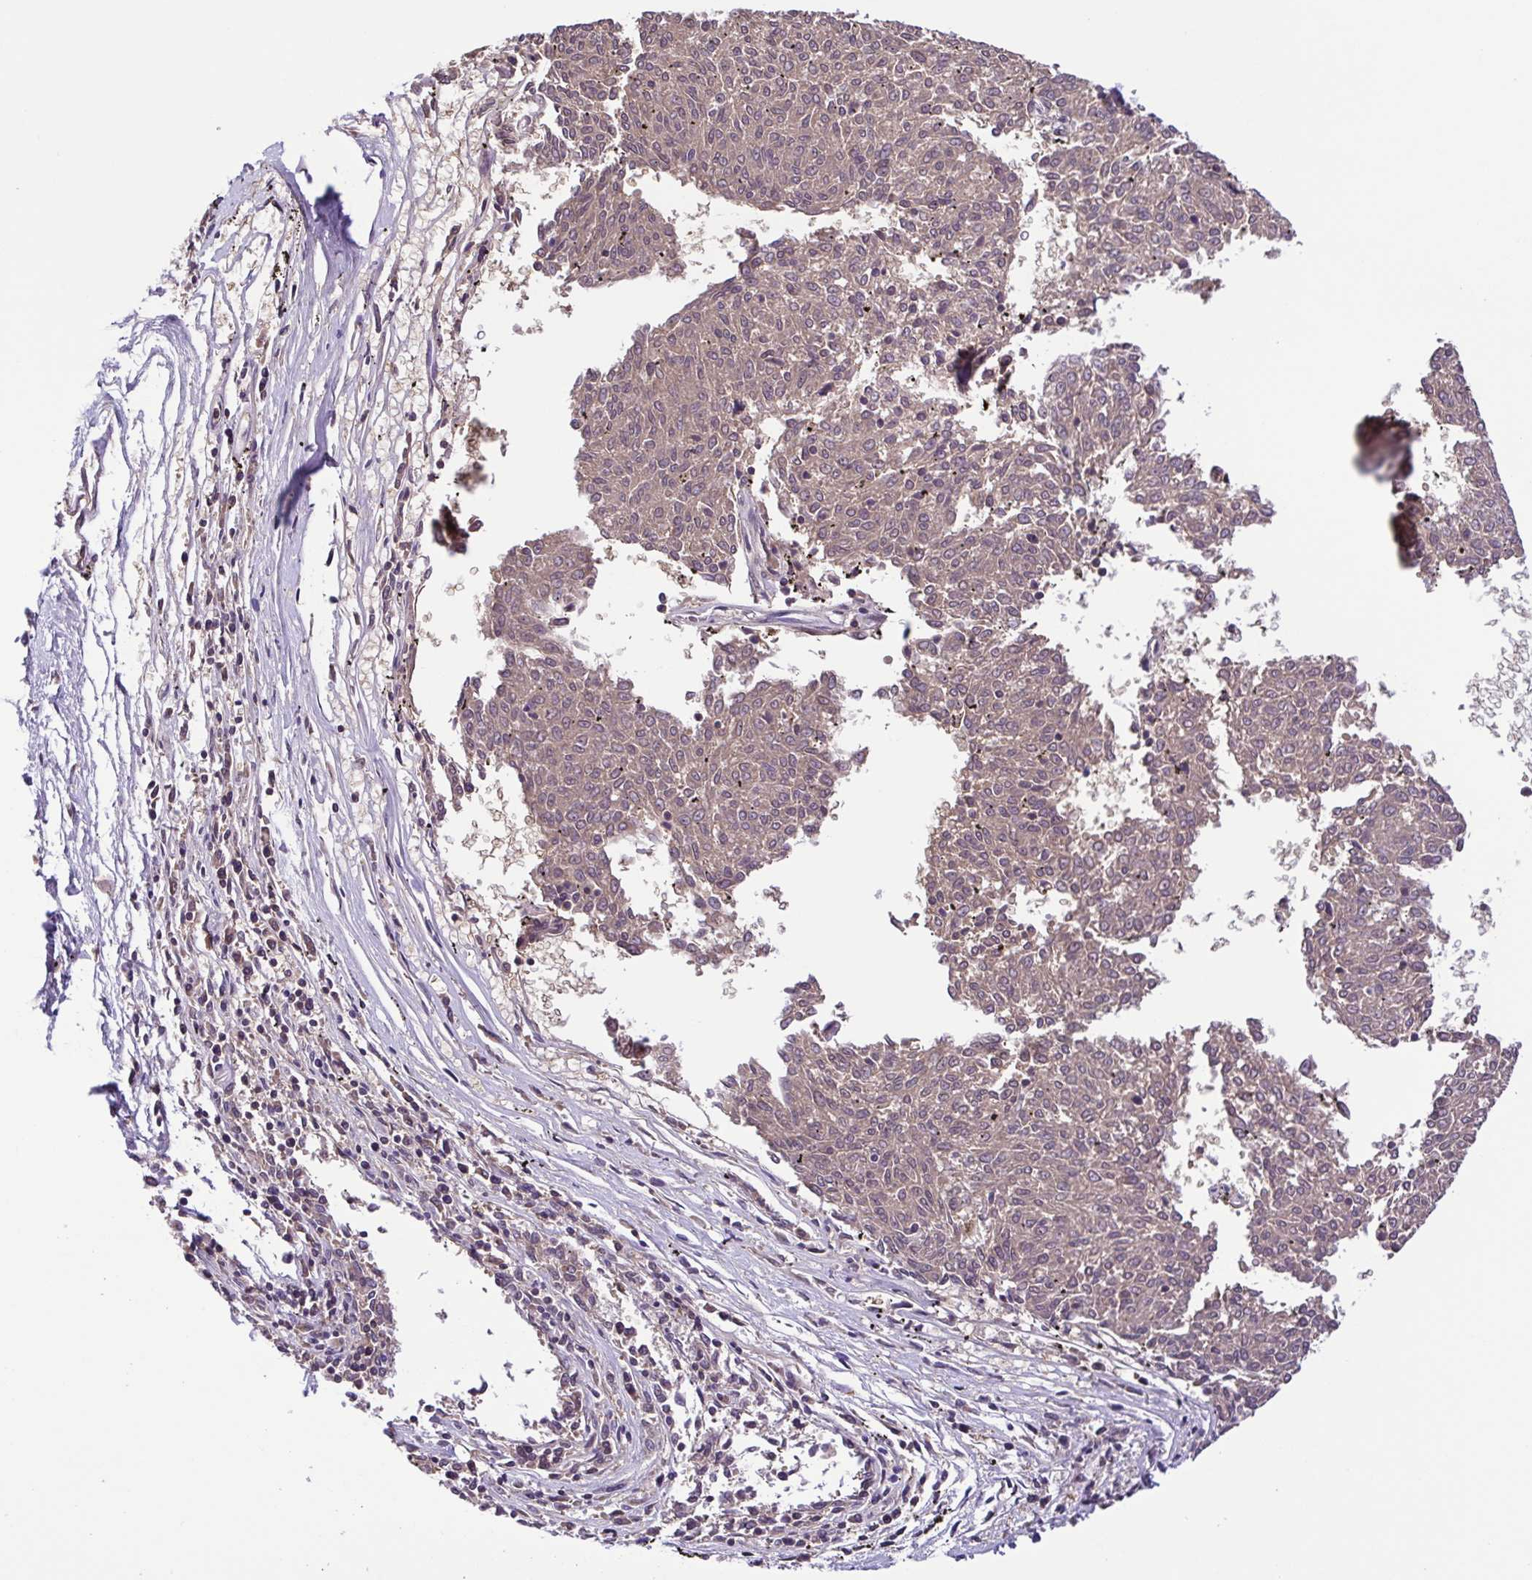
{"staining": {"intensity": "weak", "quantity": "25%-75%", "location": "cytoplasmic/membranous"}, "tissue": "melanoma", "cell_type": "Tumor cells", "image_type": "cancer", "snomed": [{"axis": "morphology", "description": "Malignant melanoma, NOS"}, {"axis": "topography", "description": "Skin"}], "caption": "Immunohistochemistry micrograph of neoplastic tissue: human malignant melanoma stained using immunohistochemistry displays low levels of weak protein expression localized specifically in the cytoplasmic/membranous of tumor cells, appearing as a cytoplasmic/membranous brown color.", "gene": "IGFL1", "patient": {"sex": "female", "age": 72}}